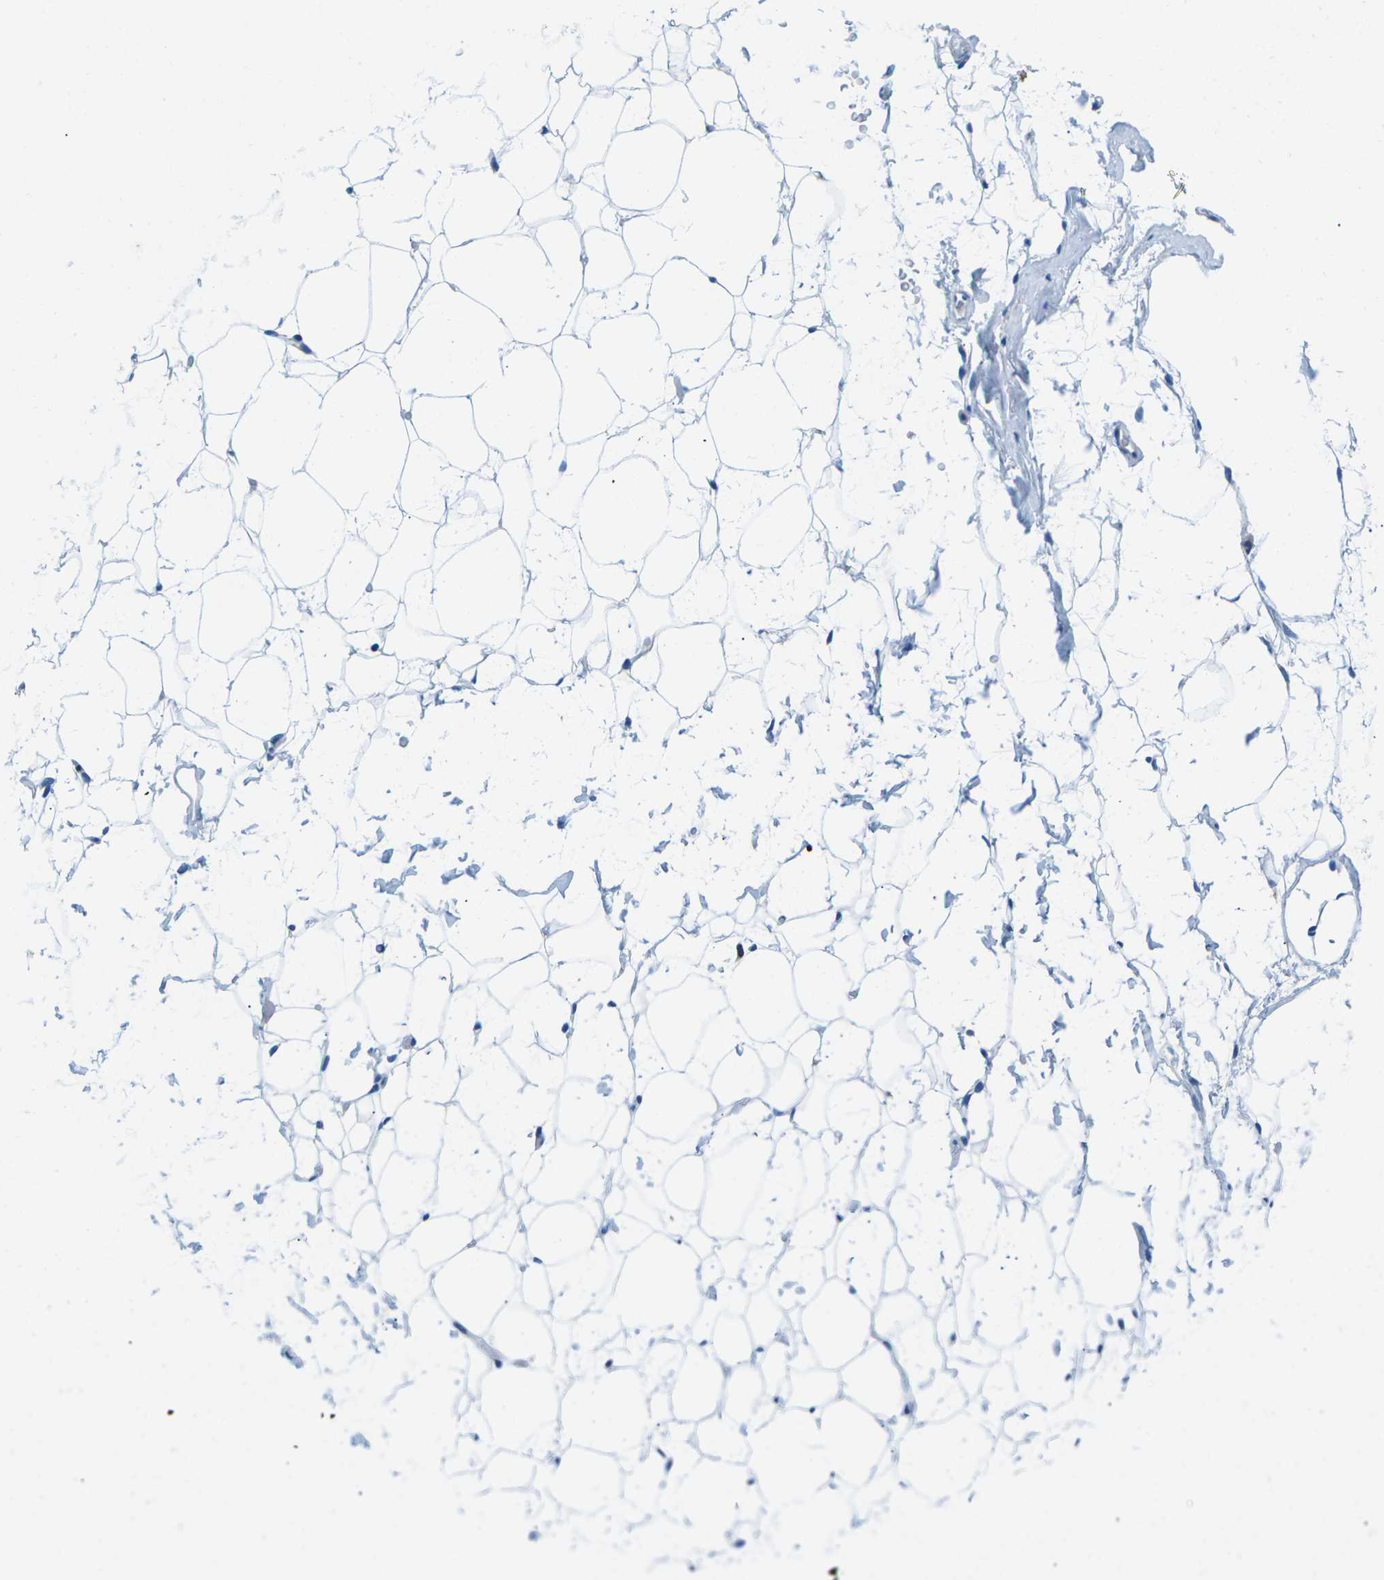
{"staining": {"intensity": "negative", "quantity": "none", "location": "none"}, "tissue": "adipose tissue", "cell_type": "Adipocytes", "image_type": "normal", "snomed": [{"axis": "morphology", "description": "Normal tissue, NOS"}, {"axis": "topography", "description": "Breast"}, {"axis": "topography", "description": "Soft tissue"}], "caption": "This image is of normal adipose tissue stained with immunohistochemistry to label a protein in brown with the nuclei are counter-stained blue. There is no positivity in adipocytes. (Stains: DAB (3,3'-diaminobenzidine) immunohistochemistry (IHC) with hematoxylin counter stain, Microscopy: brightfield microscopy at high magnification).", "gene": "MC4R", "patient": {"sex": "female", "age": 75}}